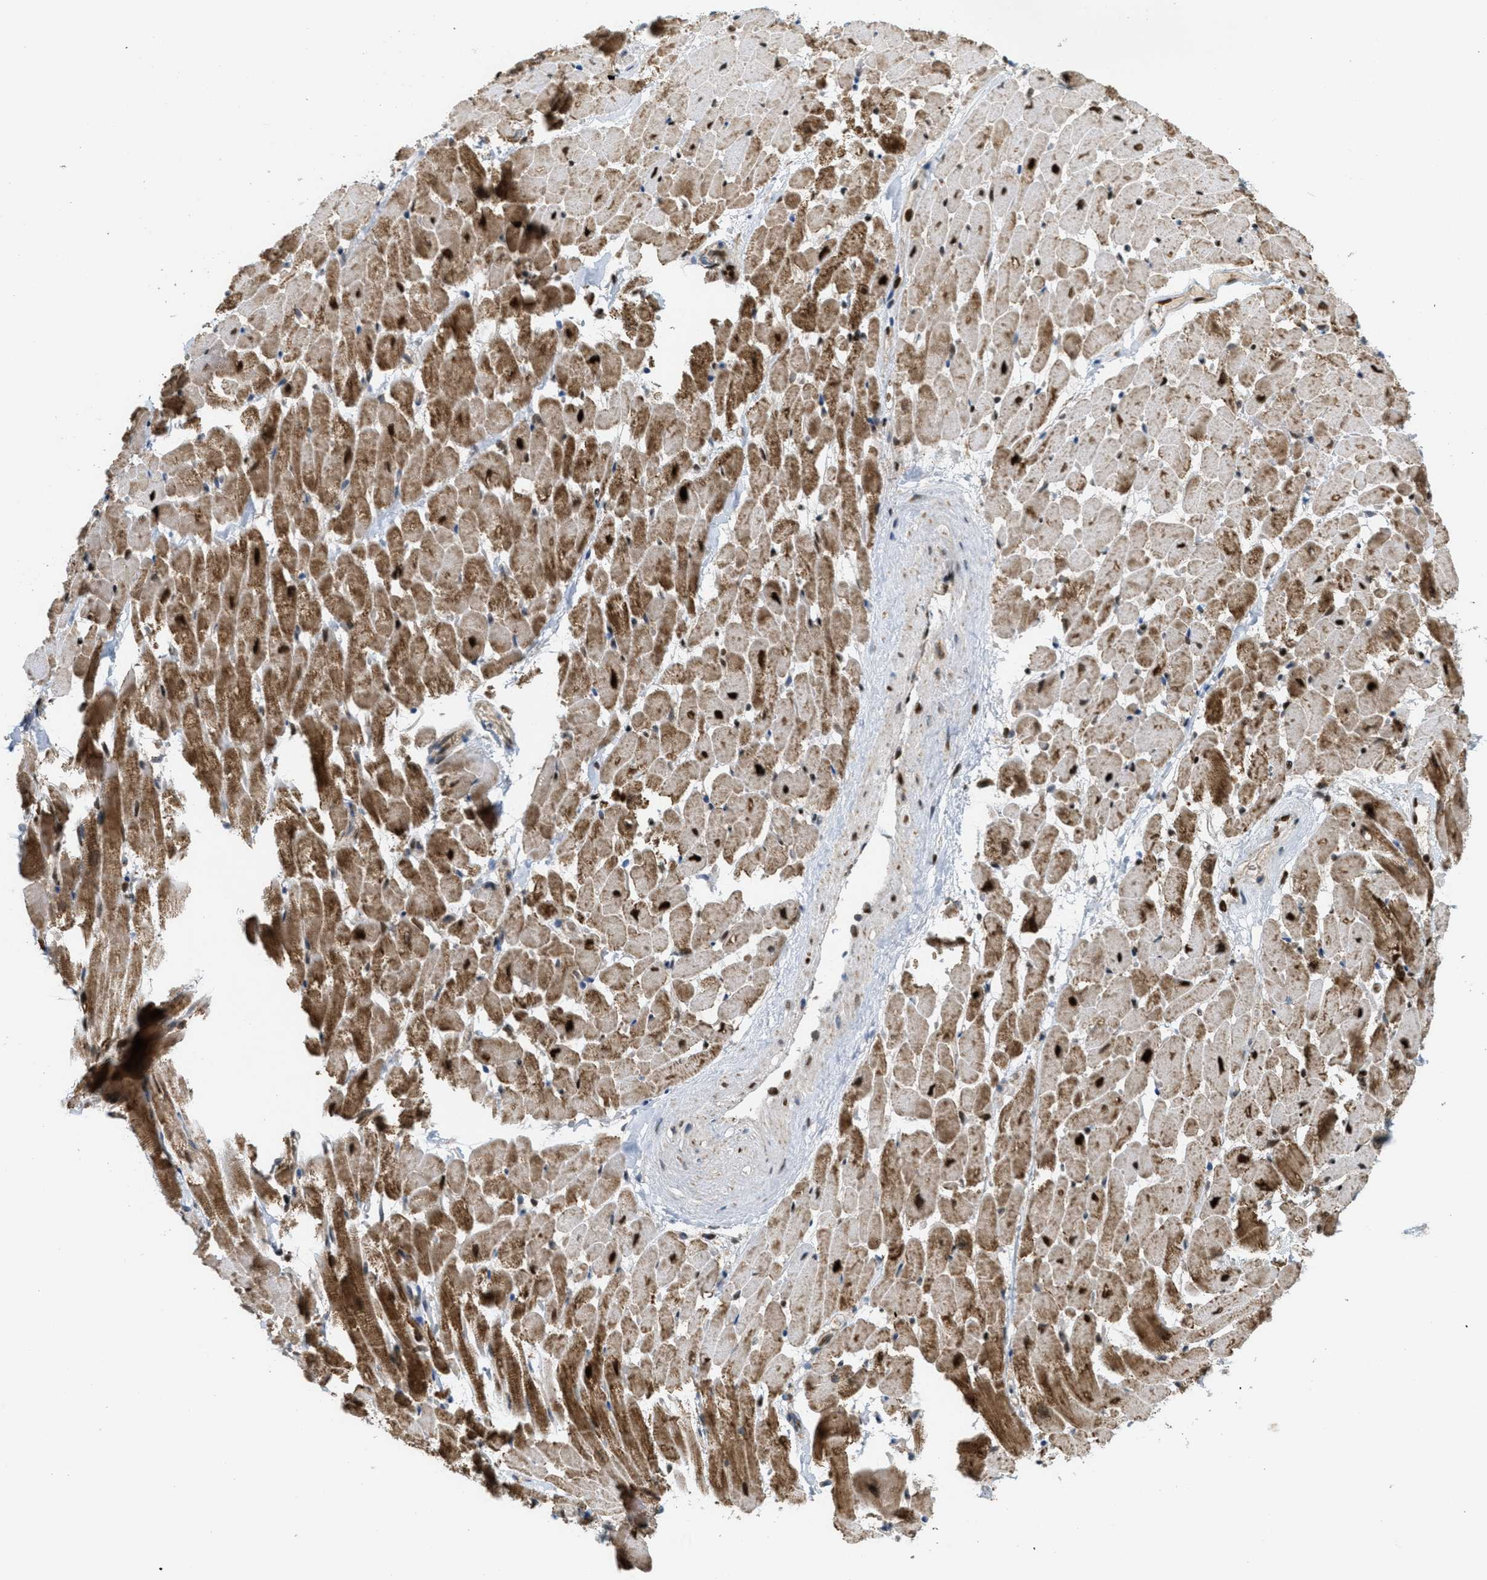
{"staining": {"intensity": "strong", "quantity": "25%-75%", "location": "cytoplasmic/membranous,nuclear"}, "tissue": "heart muscle", "cell_type": "Cardiomyocytes", "image_type": "normal", "snomed": [{"axis": "morphology", "description": "Normal tissue, NOS"}, {"axis": "topography", "description": "Heart"}], "caption": "Immunohistochemical staining of unremarkable human heart muscle reveals strong cytoplasmic/membranous,nuclear protein expression in about 25%-75% of cardiomyocytes.", "gene": "TLK1", "patient": {"sex": "male", "age": 45}}